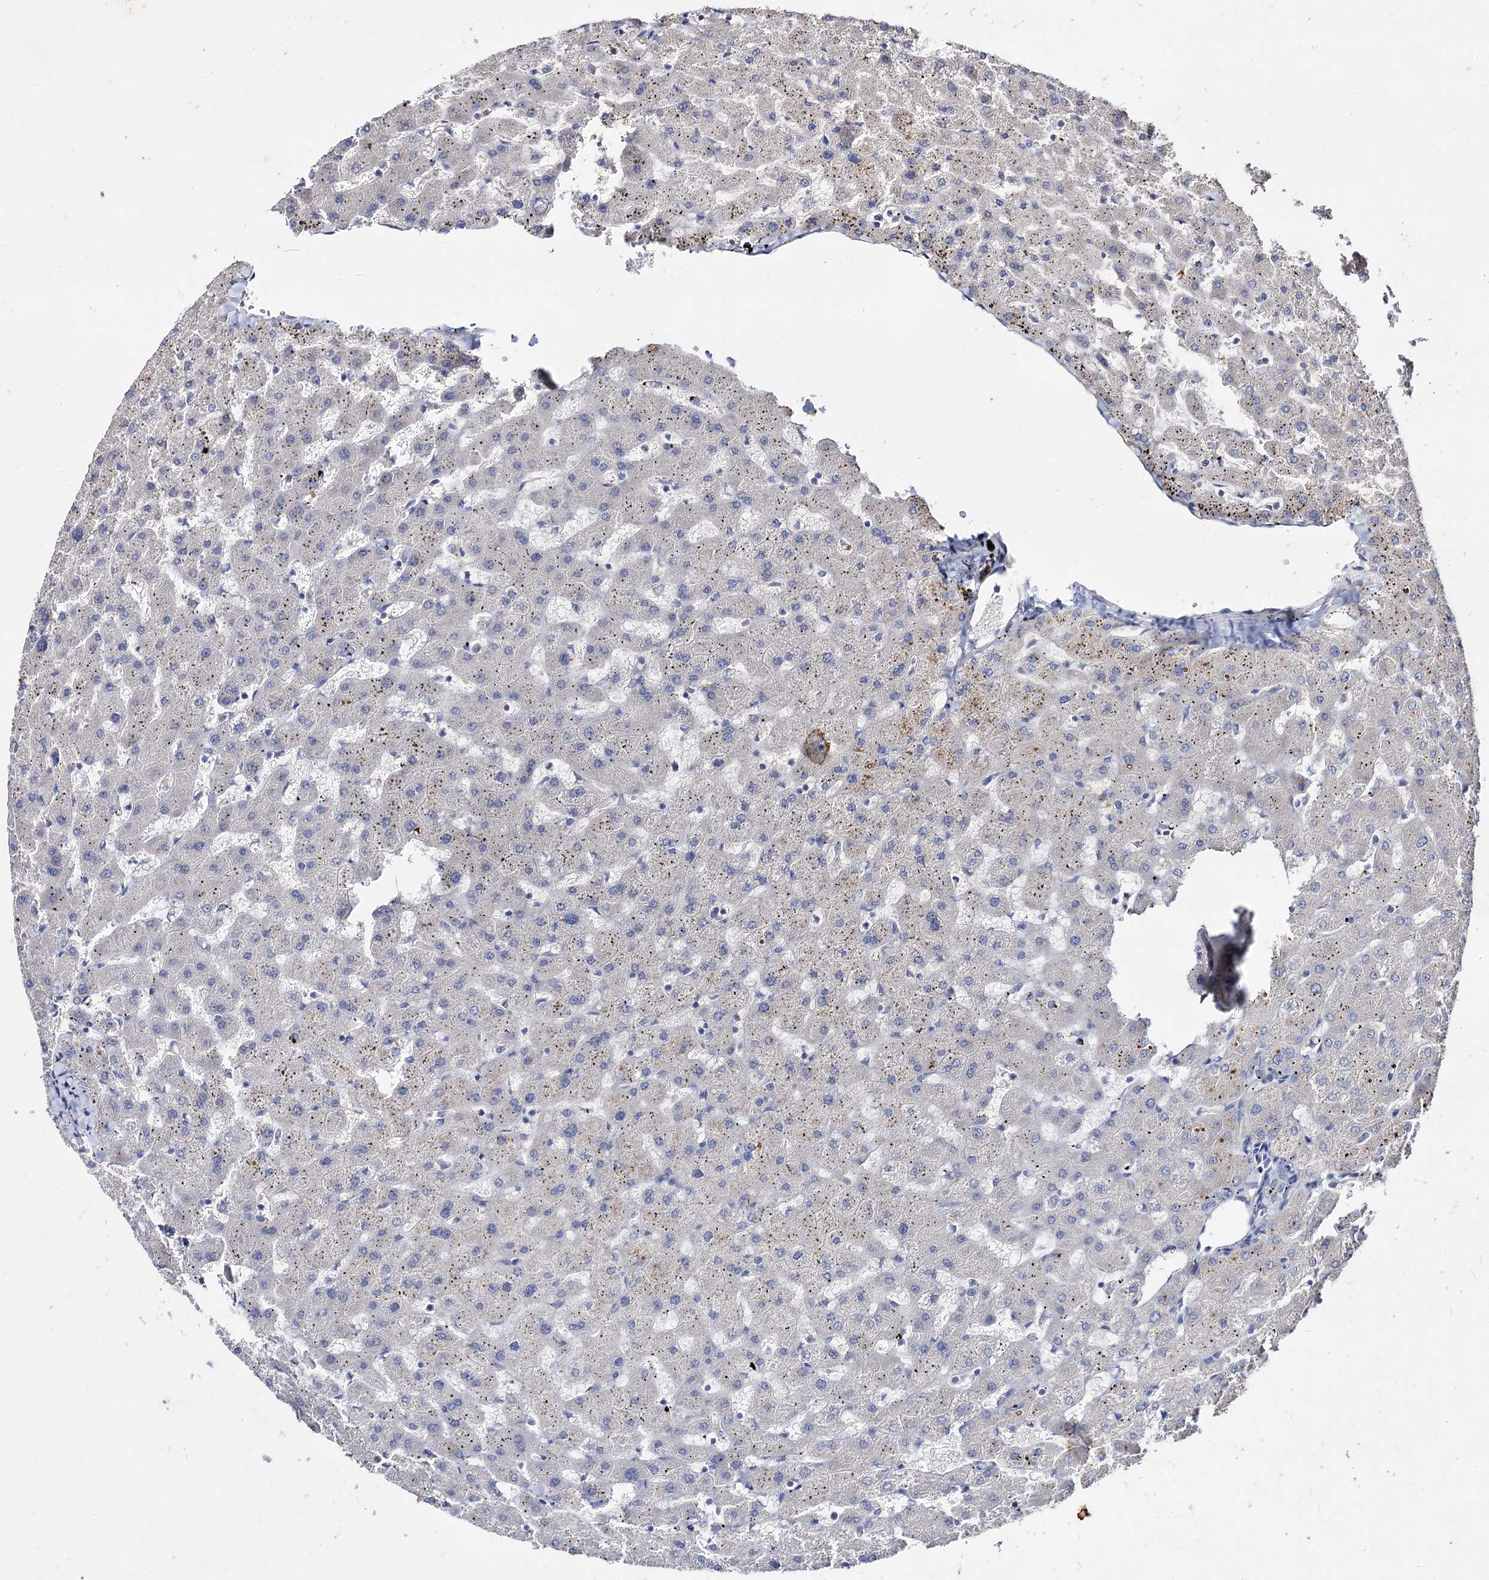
{"staining": {"intensity": "negative", "quantity": "none", "location": "none"}, "tissue": "liver", "cell_type": "Cholangiocytes", "image_type": "normal", "snomed": [{"axis": "morphology", "description": "Normal tissue, NOS"}, {"axis": "topography", "description": "Liver"}], "caption": "The IHC image has no significant expression in cholangiocytes of liver. The staining is performed using DAB (3,3'-diaminobenzidine) brown chromogen with nuclei counter-stained in using hematoxylin.", "gene": "ARFIP2", "patient": {"sex": "female", "age": 63}}